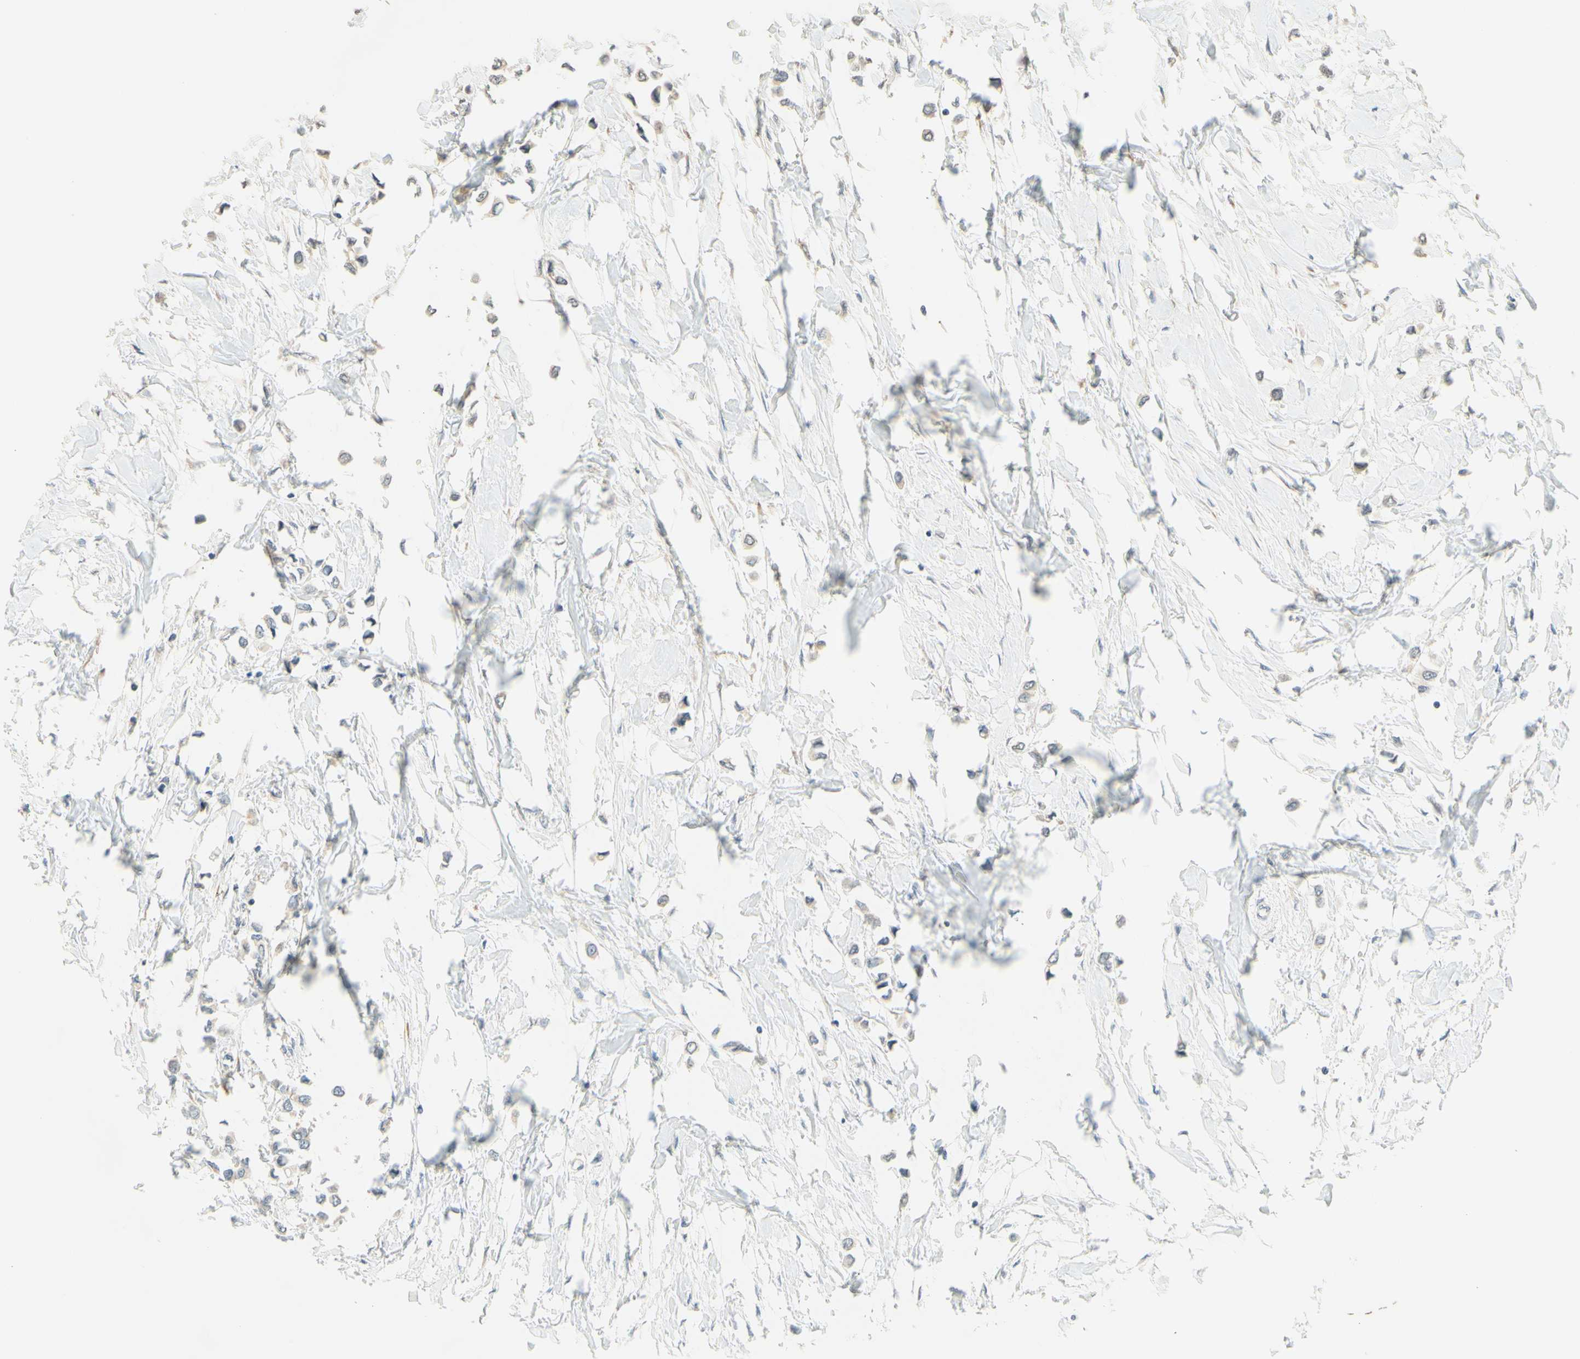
{"staining": {"intensity": "negative", "quantity": "none", "location": "none"}, "tissue": "breast cancer", "cell_type": "Tumor cells", "image_type": "cancer", "snomed": [{"axis": "morphology", "description": "Lobular carcinoma"}, {"axis": "topography", "description": "Breast"}], "caption": "A high-resolution photomicrograph shows immunohistochemistry (IHC) staining of breast cancer (lobular carcinoma), which reveals no significant staining in tumor cells. Nuclei are stained in blue.", "gene": "MAG", "patient": {"sex": "female", "age": 51}}